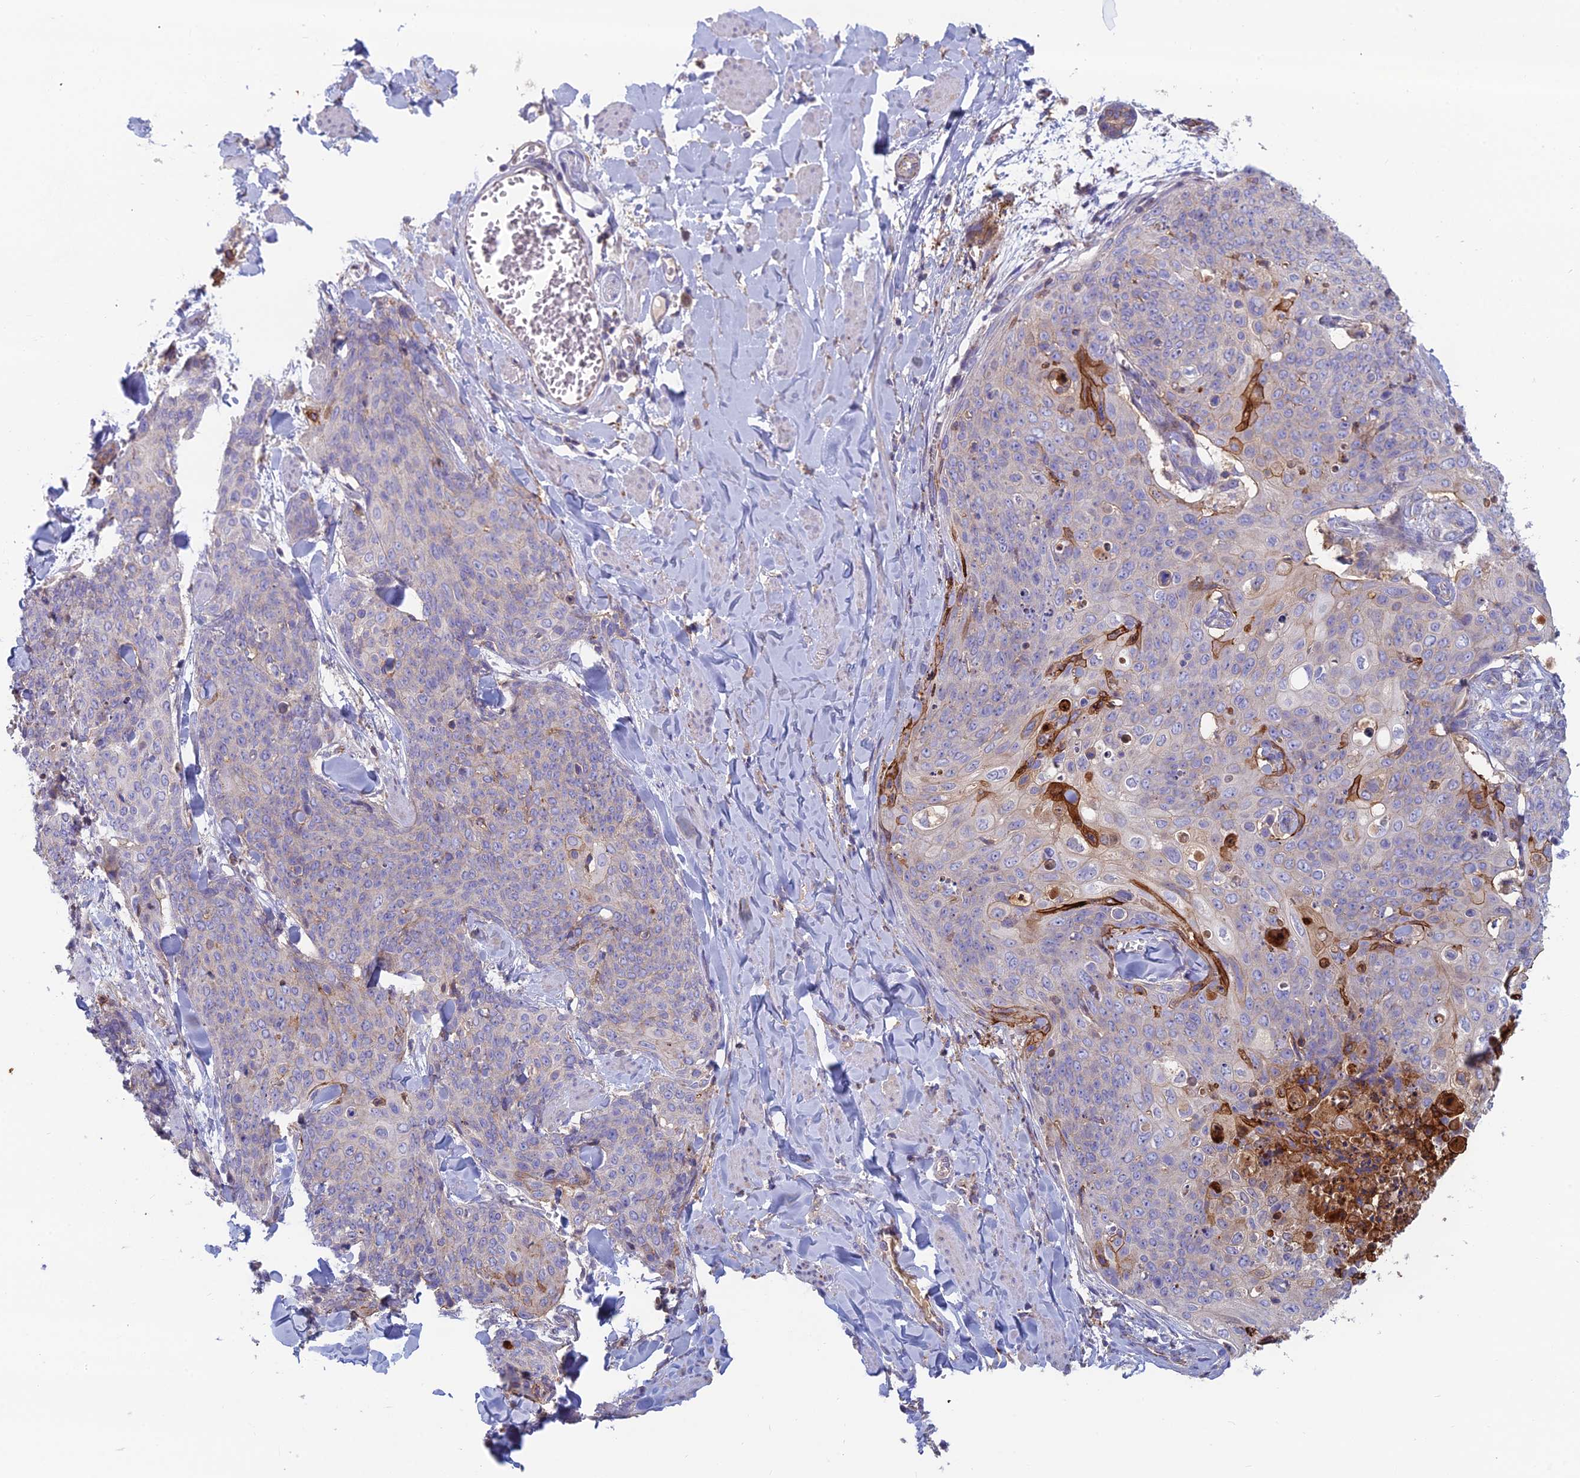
{"staining": {"intensity": "strong", "quantity": "<25%", "location": "cytoplasmic/membranous"}, "tissue": "skin cancer", "cell_type": "Tumor cells", "image_type": "cancer", "snomed": [{"axis": "morphology", "description": "Squamous cell carcinoma, NOS"}, {"axis": "topography", "description": "Skin"}, {"axis": "topography", "description": "Vulva"}], "caption": "IHC of skin cancer displays medium levels of strong cytoplasmic/membranous positivity in approximately <25% of tumor cells. Using DAB (brown) and hematoxylin (blue) stains, captured at high magnification using brightfield microscopy.", "gene": "IFTAP", "patient": {"sex": "female", "age": 85}}